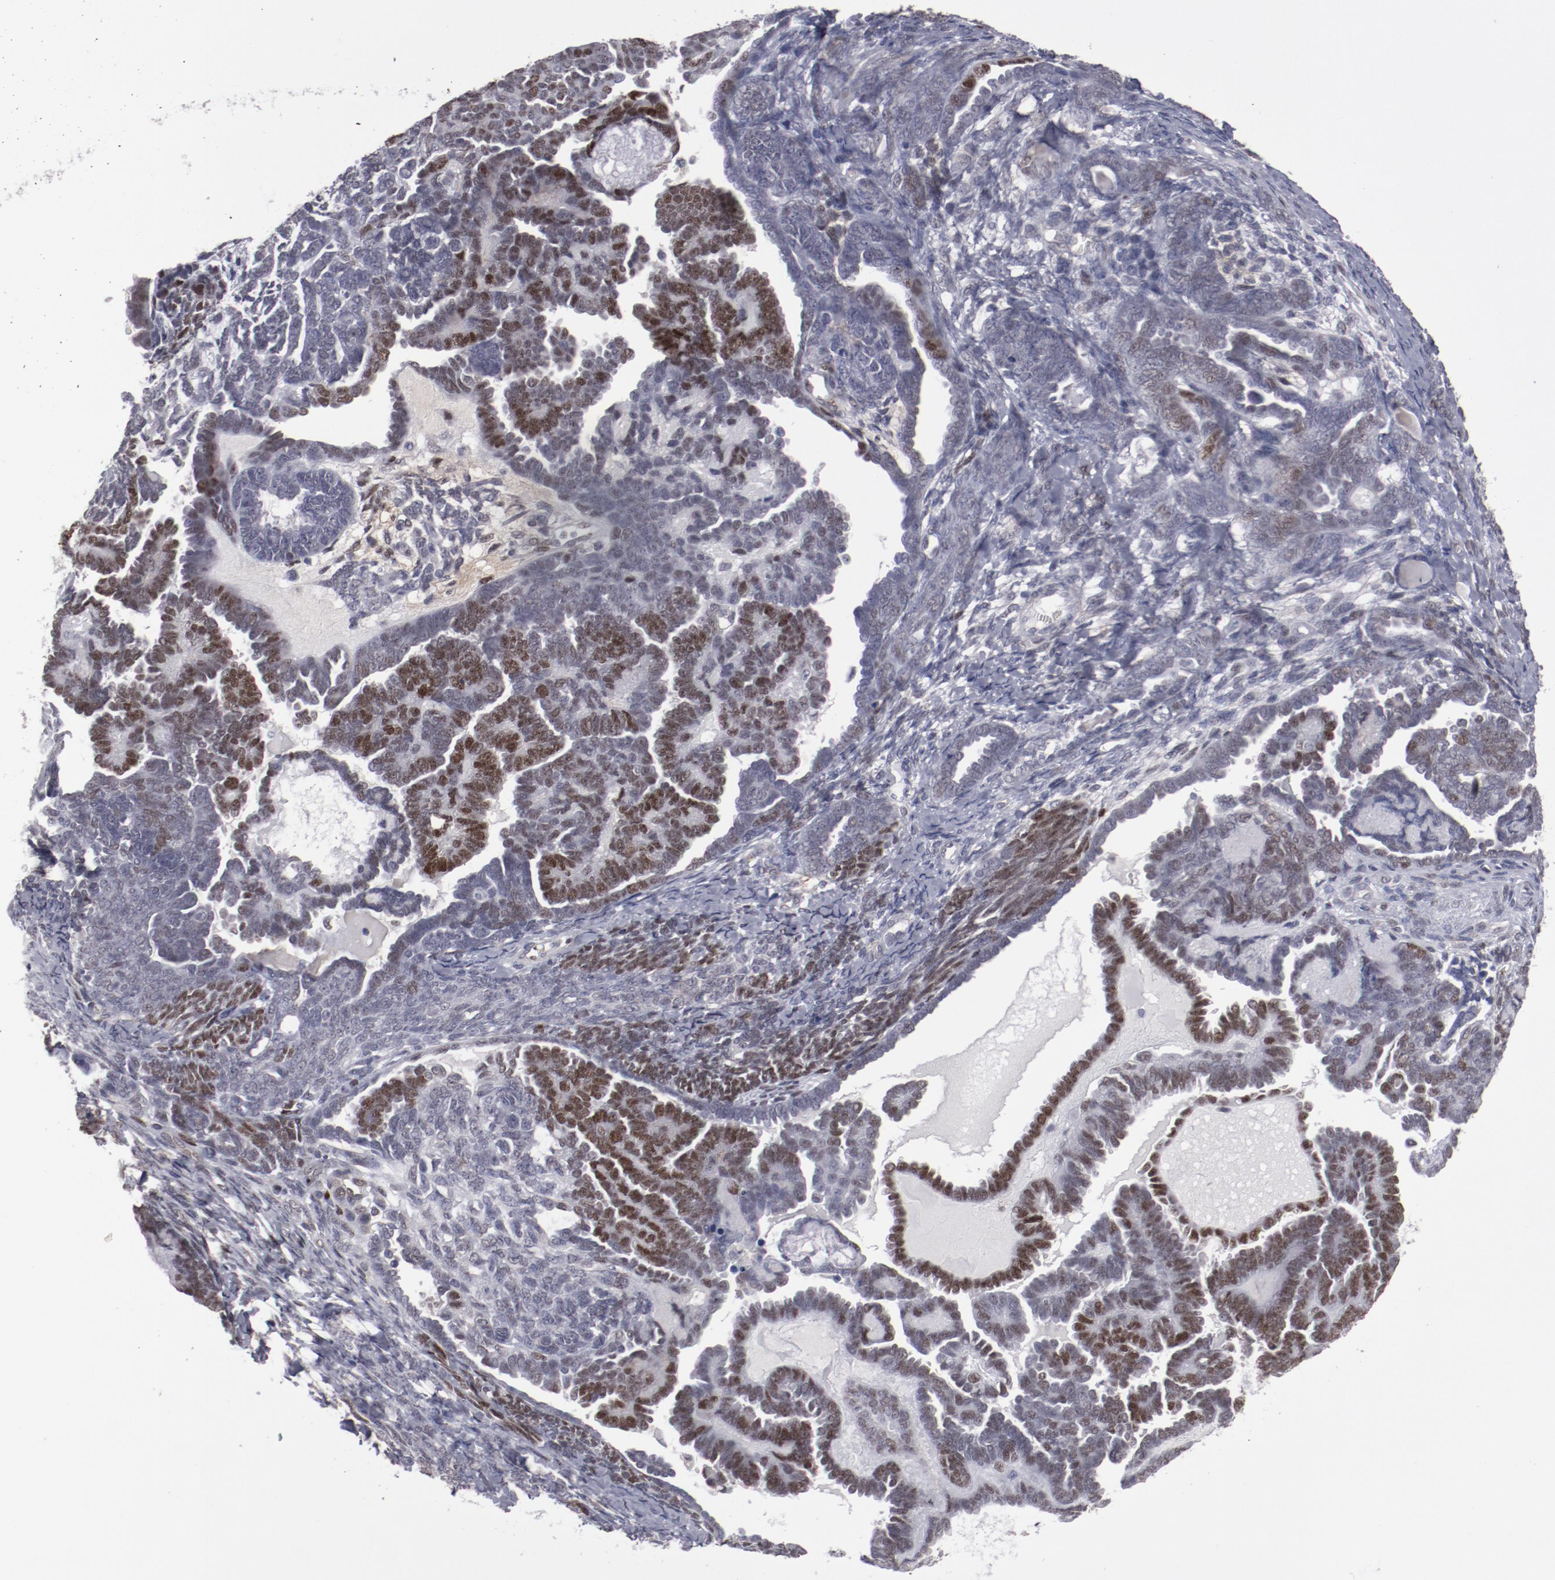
{"staining": {"intensity": "weak", "quantity": "25%-75%", "location": "nuclear"}, "tissue": "endometrial cancer", "cell_type": "Tumor cells", "image_type": "cancer", "snomed": [{"axis": "morphology", "description": "Neoplasm, malignant, NOS"}, {"axis": "topography", "description": "Endometrium"}], "caption": "This is a photomicrograph of IHC staining of endometrial neoplasm (malignant), which shows weak positivity in the nuclear of tumor cells.", "gene": "LEF1", "patient": {"sex": "female", "age": 74}}